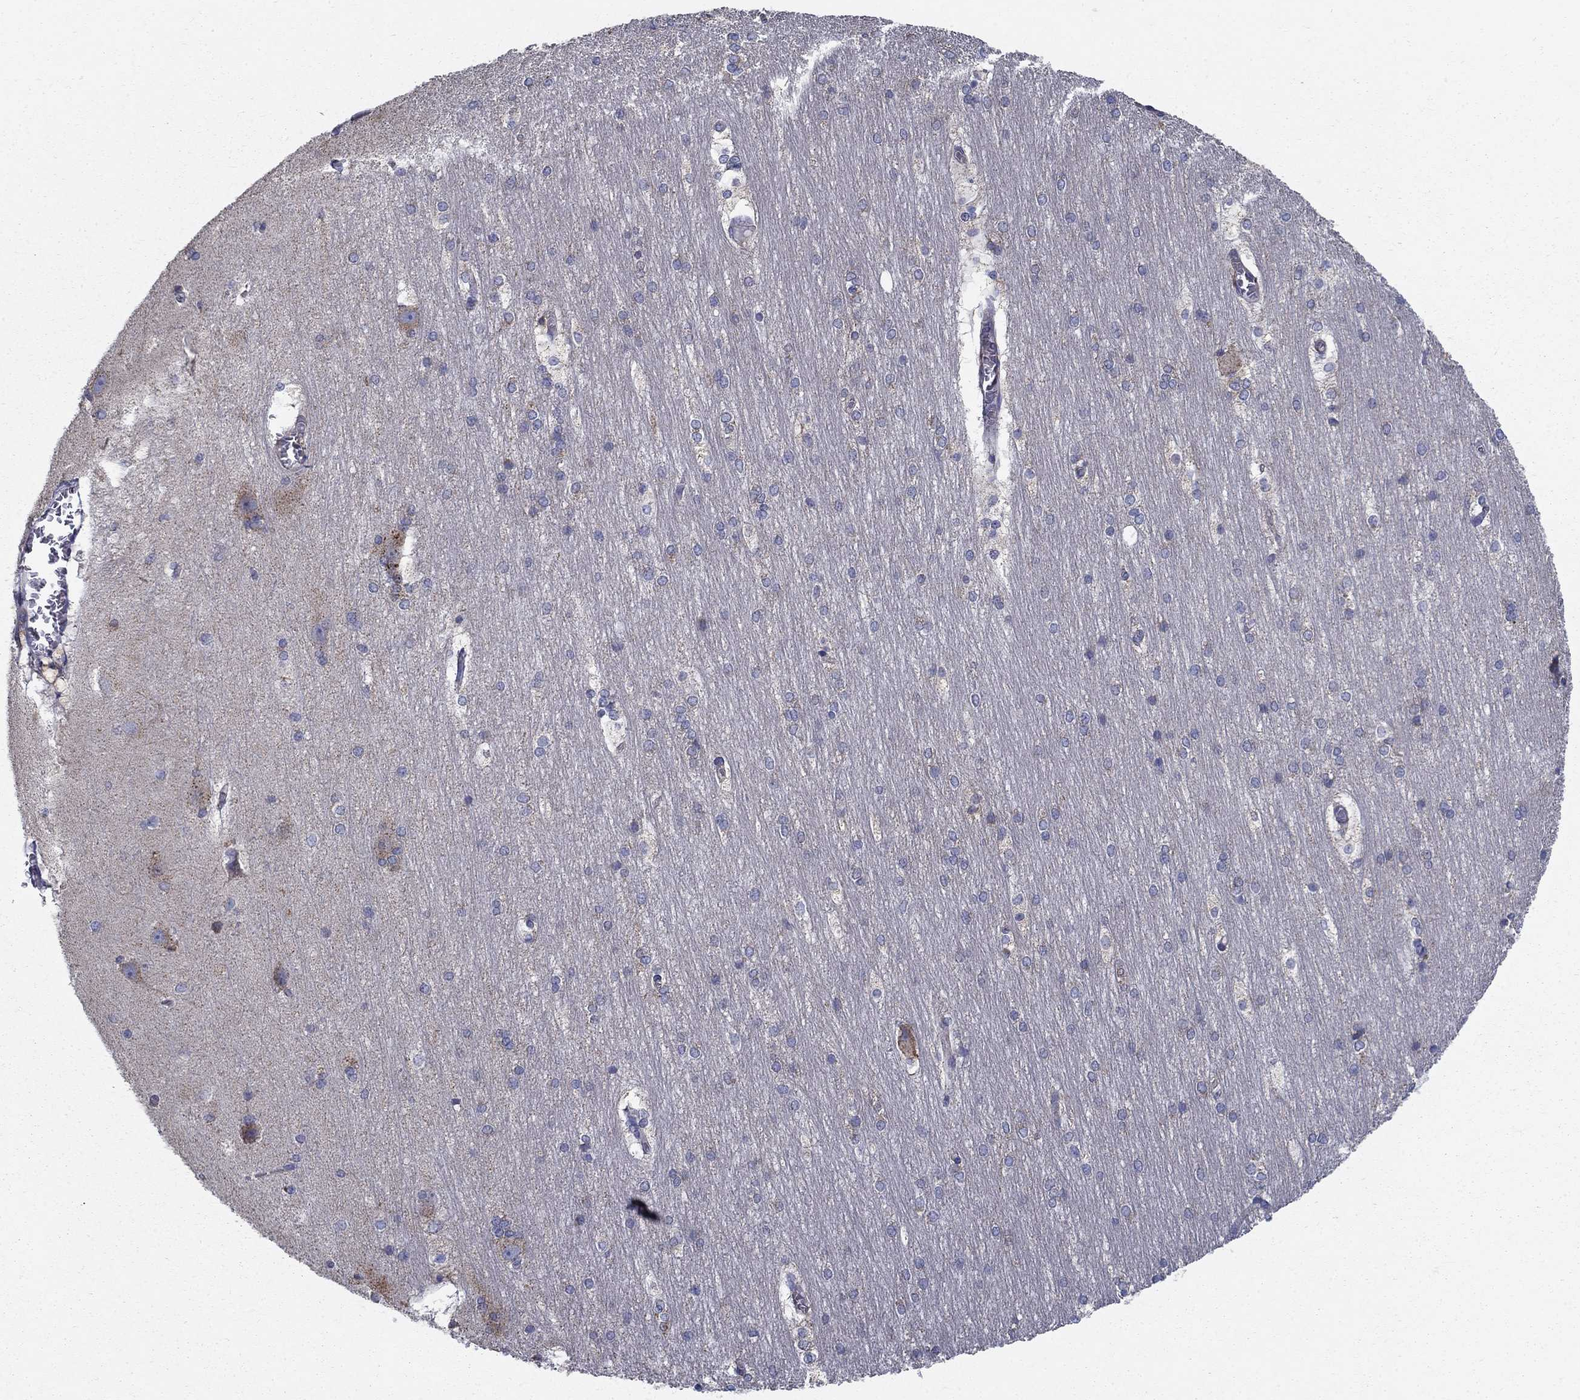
{"staining": {"intensity": "negative", "quantity": "none", "location": "none"}, "tissue": "hippocampus", "cell_type": "Glial cells", "image_type": "normal", "snomed": [{"axis": "morphology", "description": "Normal tissue, NOS"}, {"axis": "topography", "description": "Cerebral cortex"}, {"axis": "topography", "description": "Hippocampus"}], "caption": "Protein analysis of normal hippocampus reveals no significant staining in glial cells.", "gene": "NME5", "patient": {"sex": "female", "age": 19}}